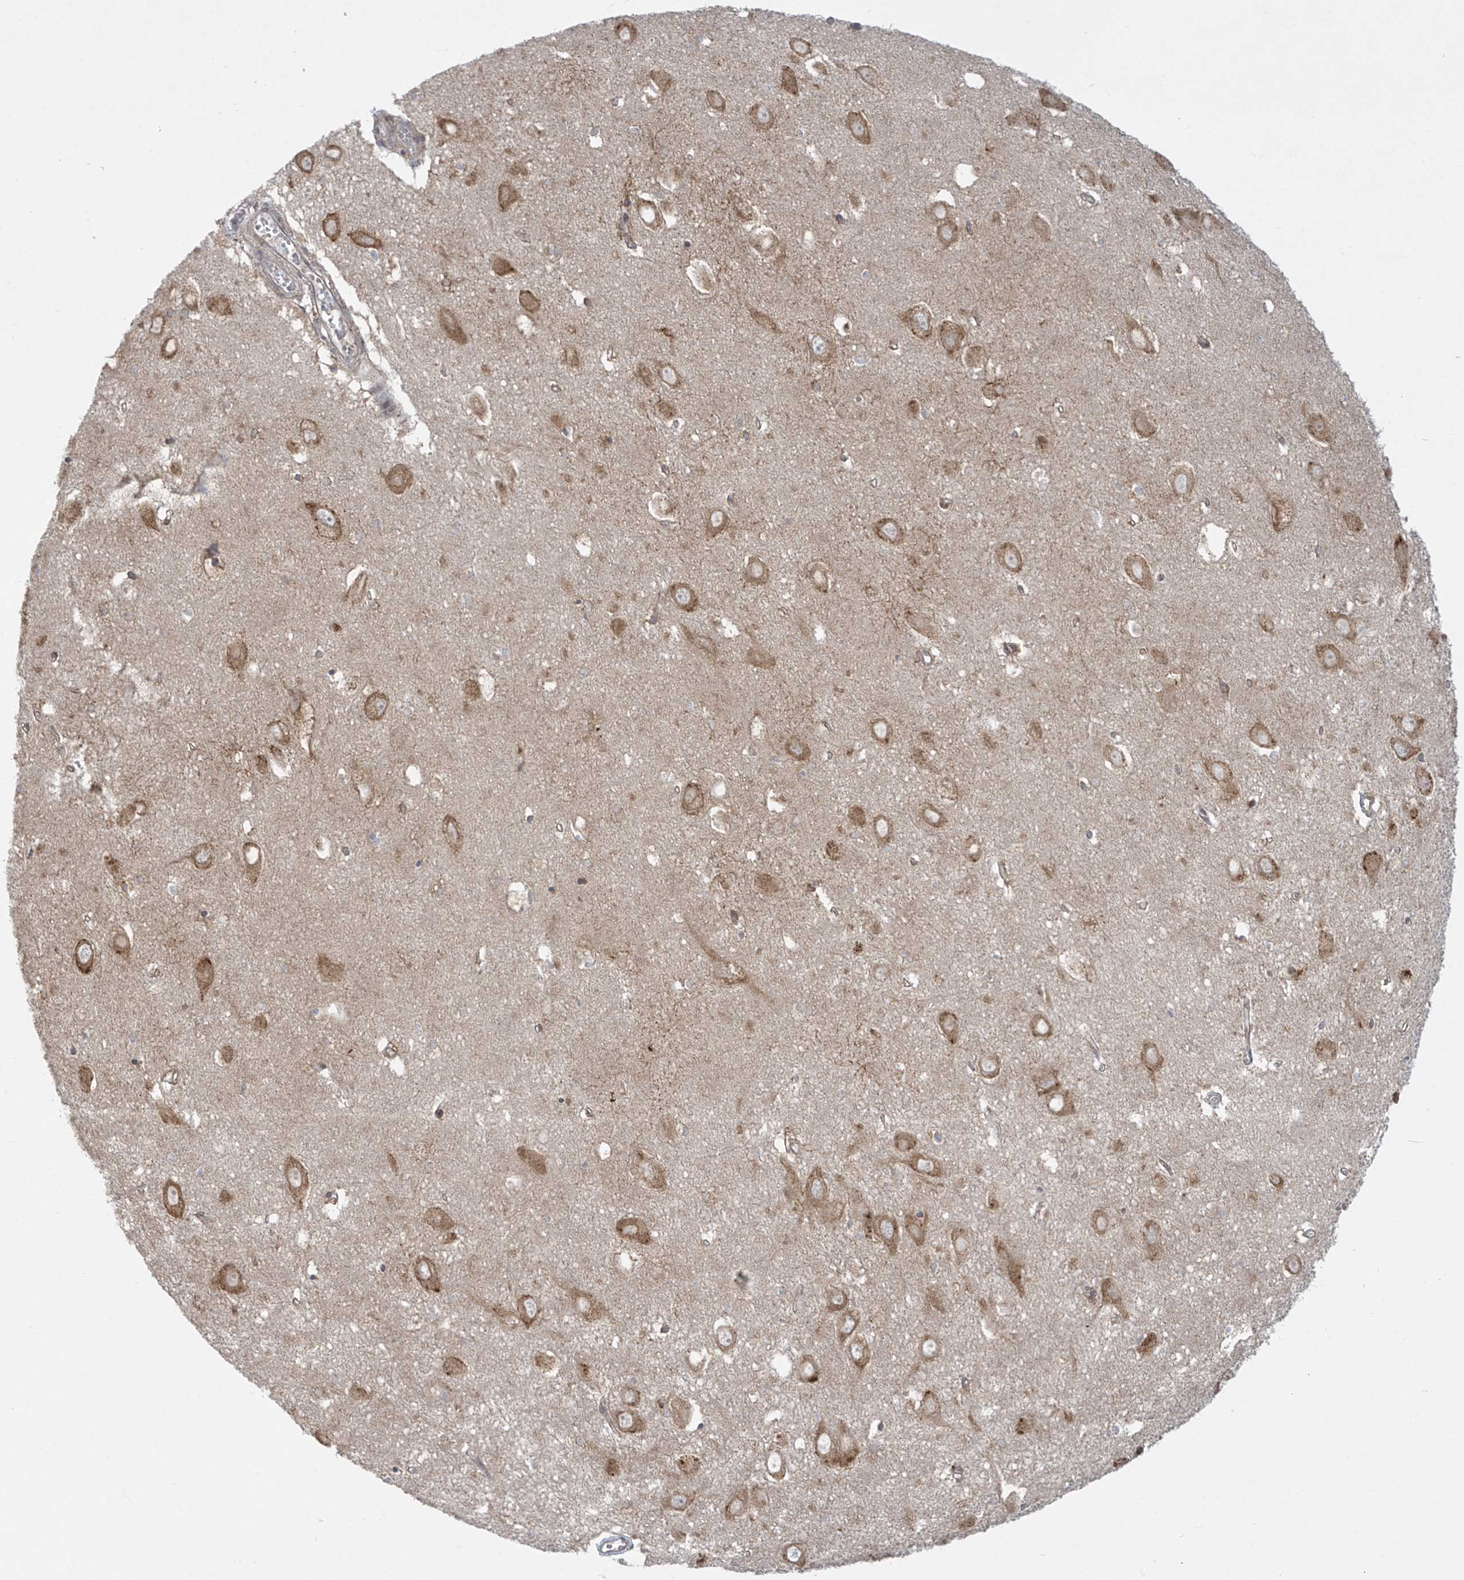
{"staining": {"intensity": "moderate", "quantity": "<25%", "location": "cytoplasmic/membranous"}, "tissue": "hippocampus", "cell_type": "Glial cells", "image_type": "normal", "snomed": [{"axis": "morphology", "description": "Normal tissue, NOS"}, {"axis": "topography", "description": "Hippocampus"}], "caption": "Glial cells demonstrate moderate cytoplasmic/membranous staining in approximately <25% of cells in benign hippocampus.", "gene": "PPAT", "patient": {"sex": "female", "age": 64}}